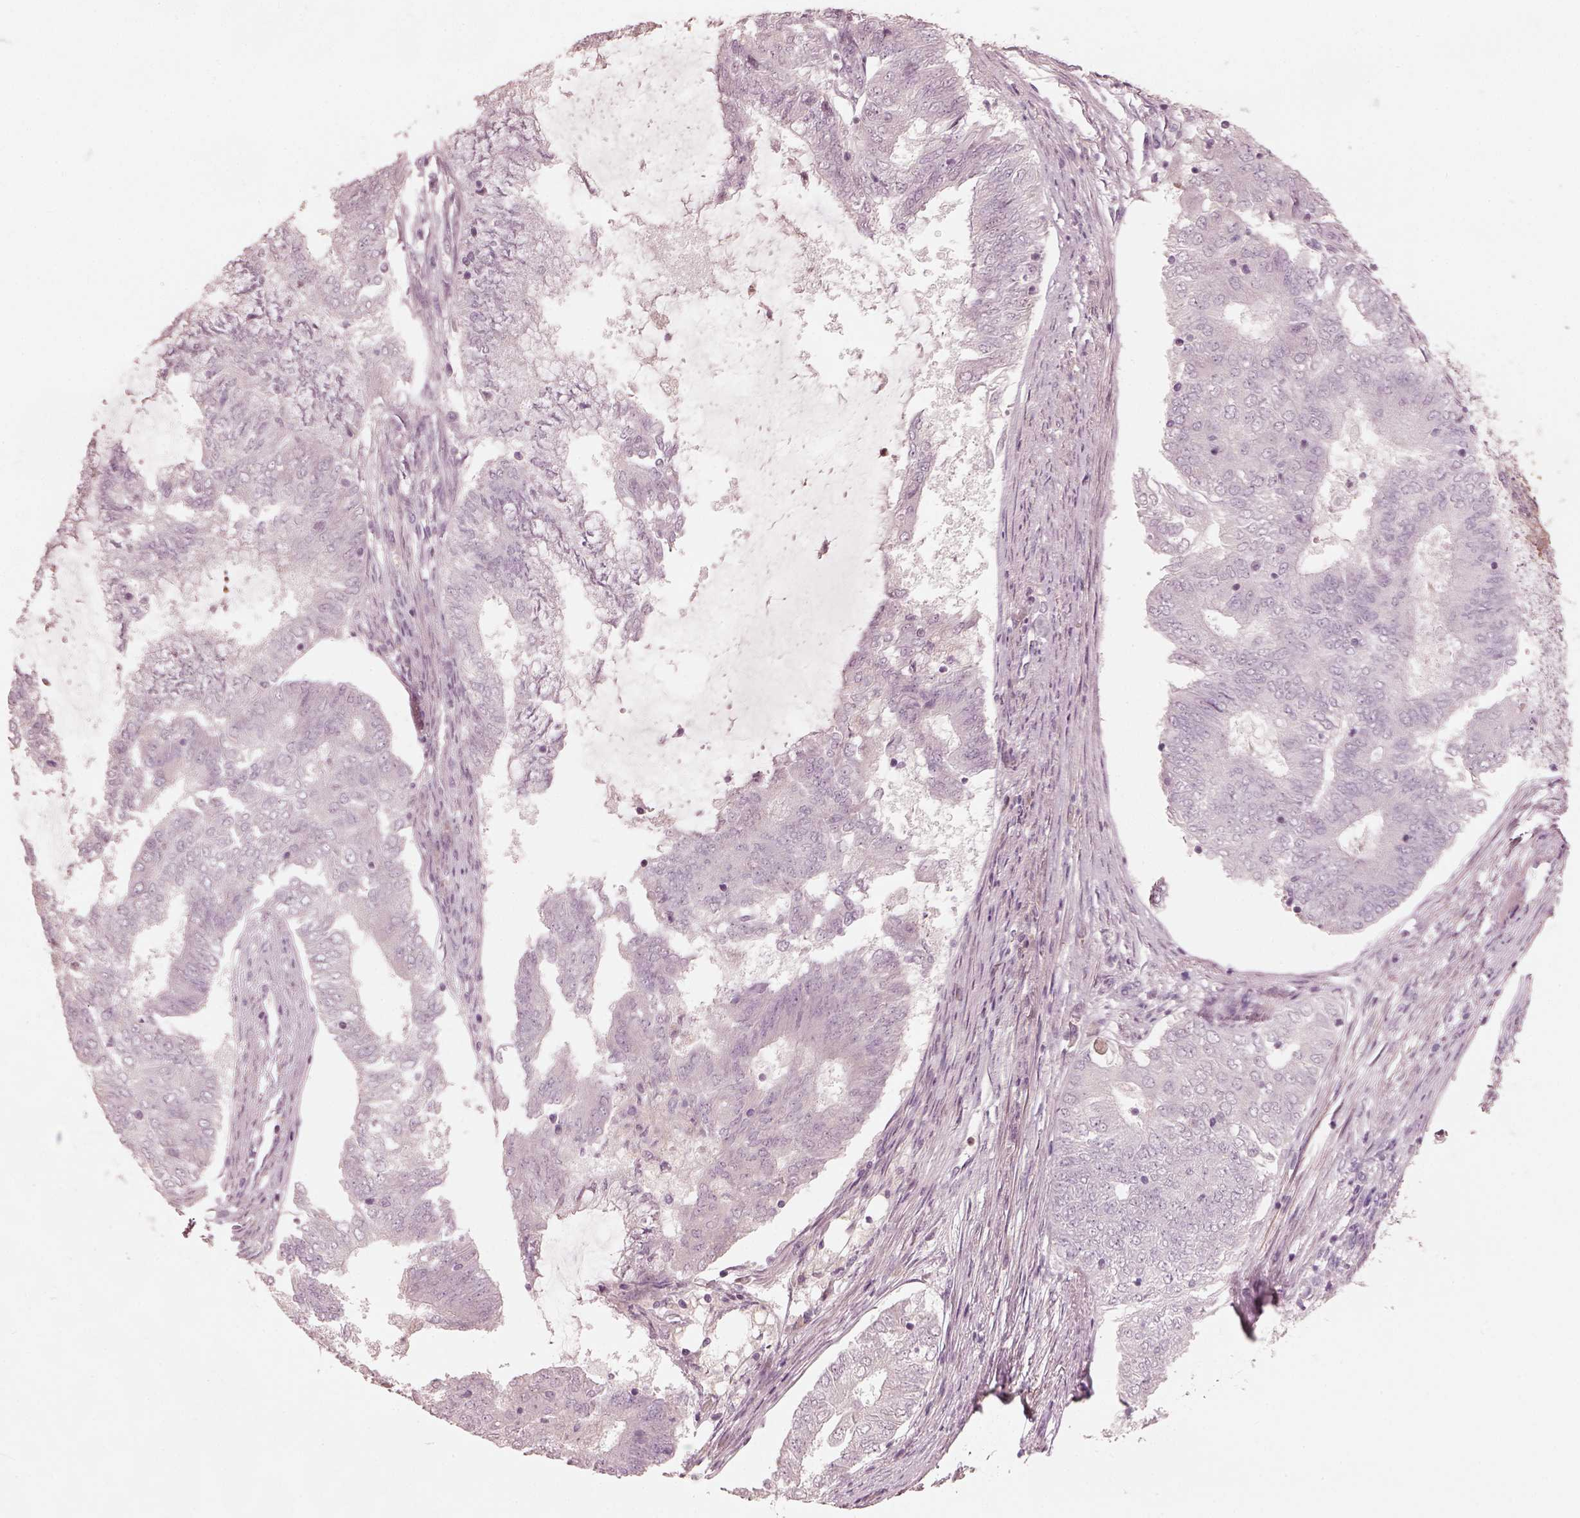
{"staining": {"intensity": "negative", "quantity": "none", "location": "none"}, "tissue": "endometrial cancer", "cell_type": "Tumor cells", "image_type": "cancer", "snomed": [{"axis": "morphology", "description": "Adenocarcinoma, NOS"}, {"axis": "topography", "description": "Endometrium"}], "caption": "Immunohistochemistry micrograph of human endometrial cancer (adenocarcinoma) stained for a protein (brown), which exhibits no staining in tumor cells.", "gene": "OPTC", "patient": {"sex": "female", "age": 62}}